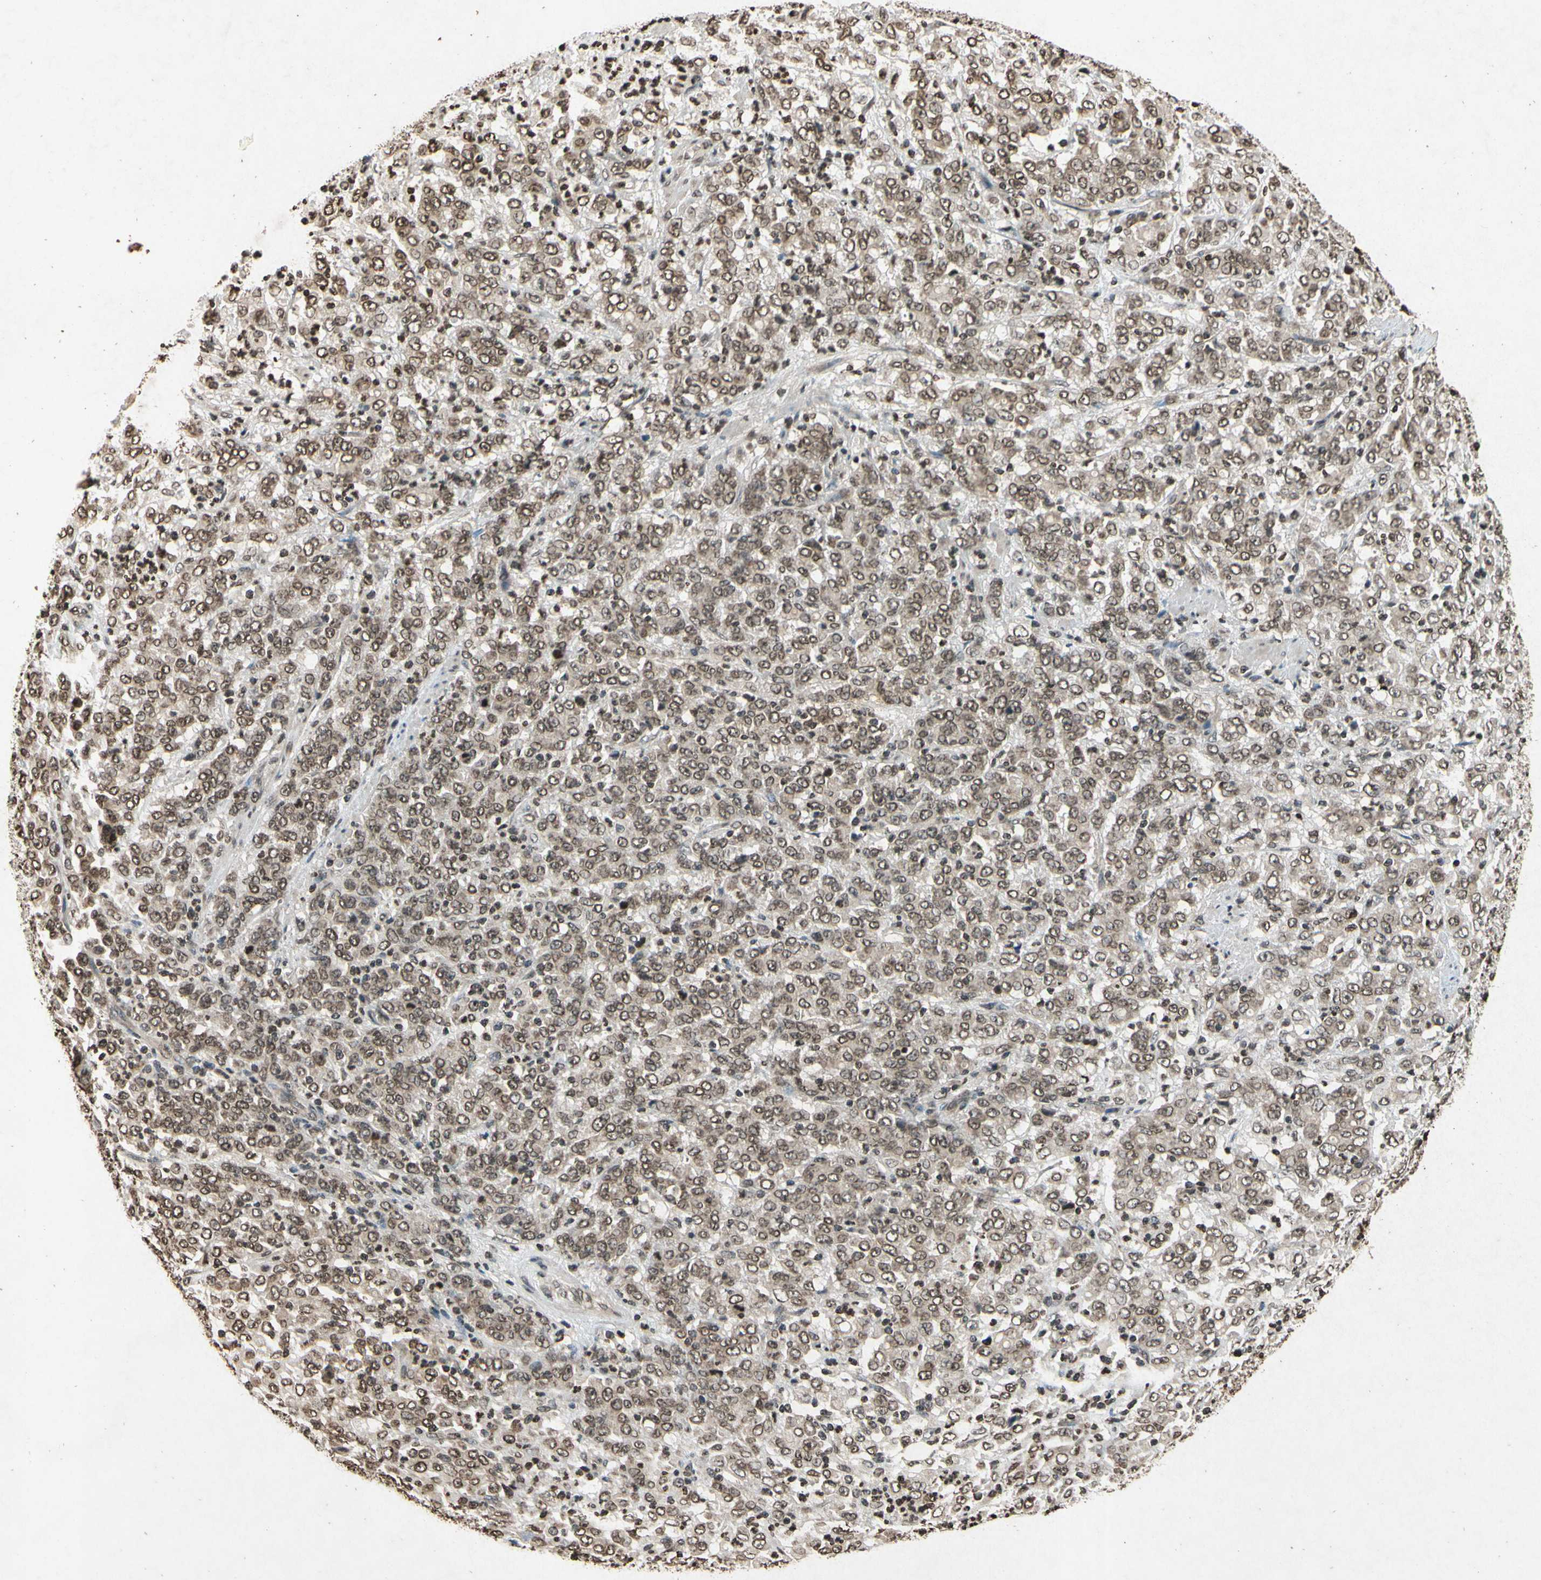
{"staining": {"intensity": "weak", "quantity": ">75%", "location": "nuclear"}, "tissue": "stomach cancer", "cell_type": "Tumor cells", "image_type": "cancer", "snomed": [{"axis": "morphology", "description": "Adenocarcinoma, NOS"}, {"axis": "topography", "description": "Stomach, lower"}], "caption": "Adenocarcinoma (stomach) stained with a protein marker displays weak staining in tumor cells.", "gene": "HOXB3", "patient": {"sex": "female", "age": 71}}